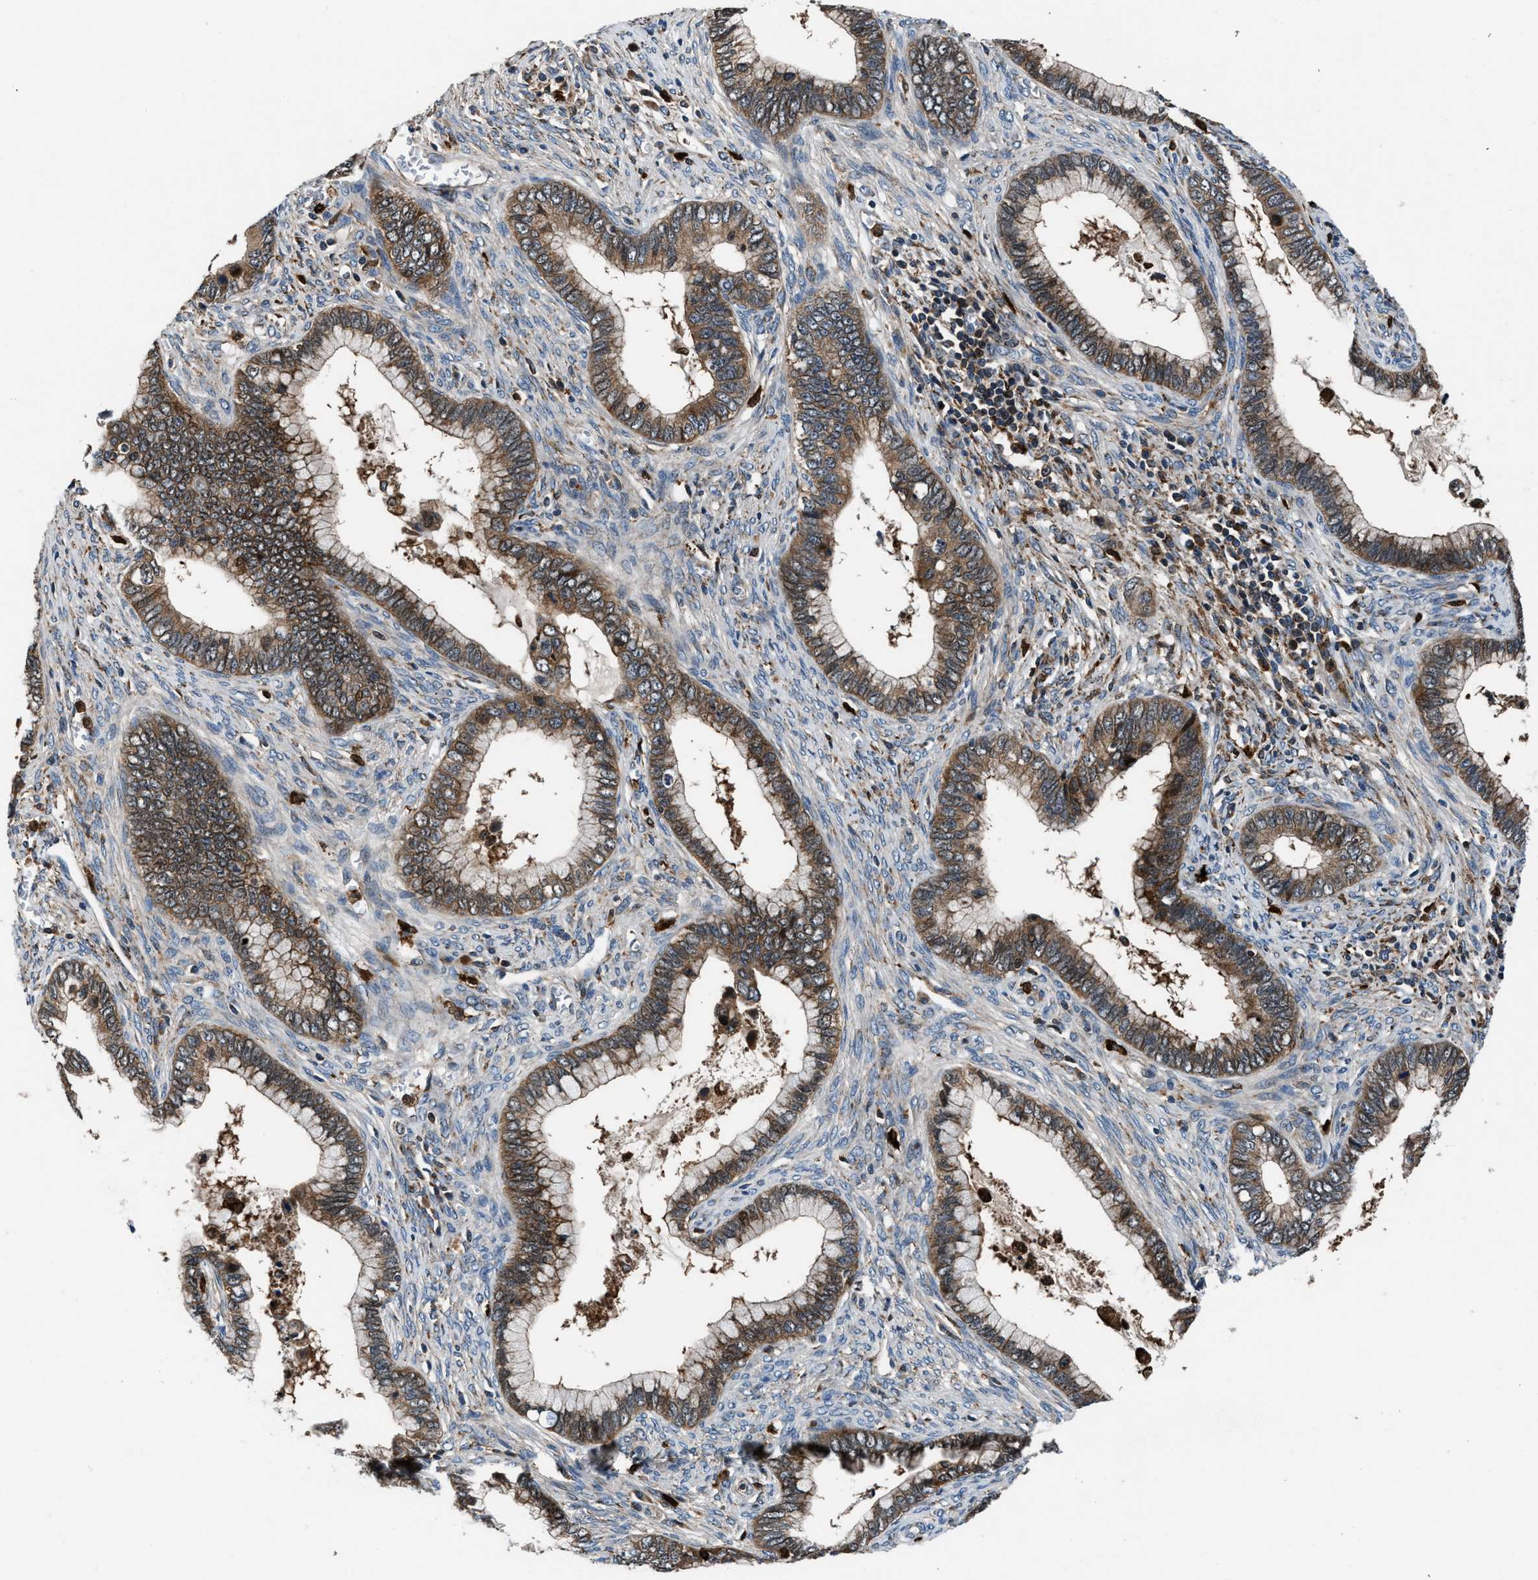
{"staining": {"intensity": "moderate", "quantity": ">75%", "location": "cytoplasmic/membranous"}, "tissue": "cervical cancer", "cell_type": "Tumor cells", "image_type": "cancer", "snomed": [{"axis": "morphology", "description": "Adenocarcinoma, NOS"}, {"axis": "topography", "description": "Cervix"}], "caption": "Immunohistochemistry staining of adenocarcinoma (cervical), which displays medium levels of moderate cytoplasmic/membranous staining in approximately >75% of tumor cells indicating moderate cytoplasmic/membranous protein staining. The staining was performed using DAB (3,3'-diaminobenzidine) (brown) for protein detection and nuclei were counterstained in hematoxylin (blue).", "gene": "FAM221A", "patient": {"sex": "female", "age": 44}}